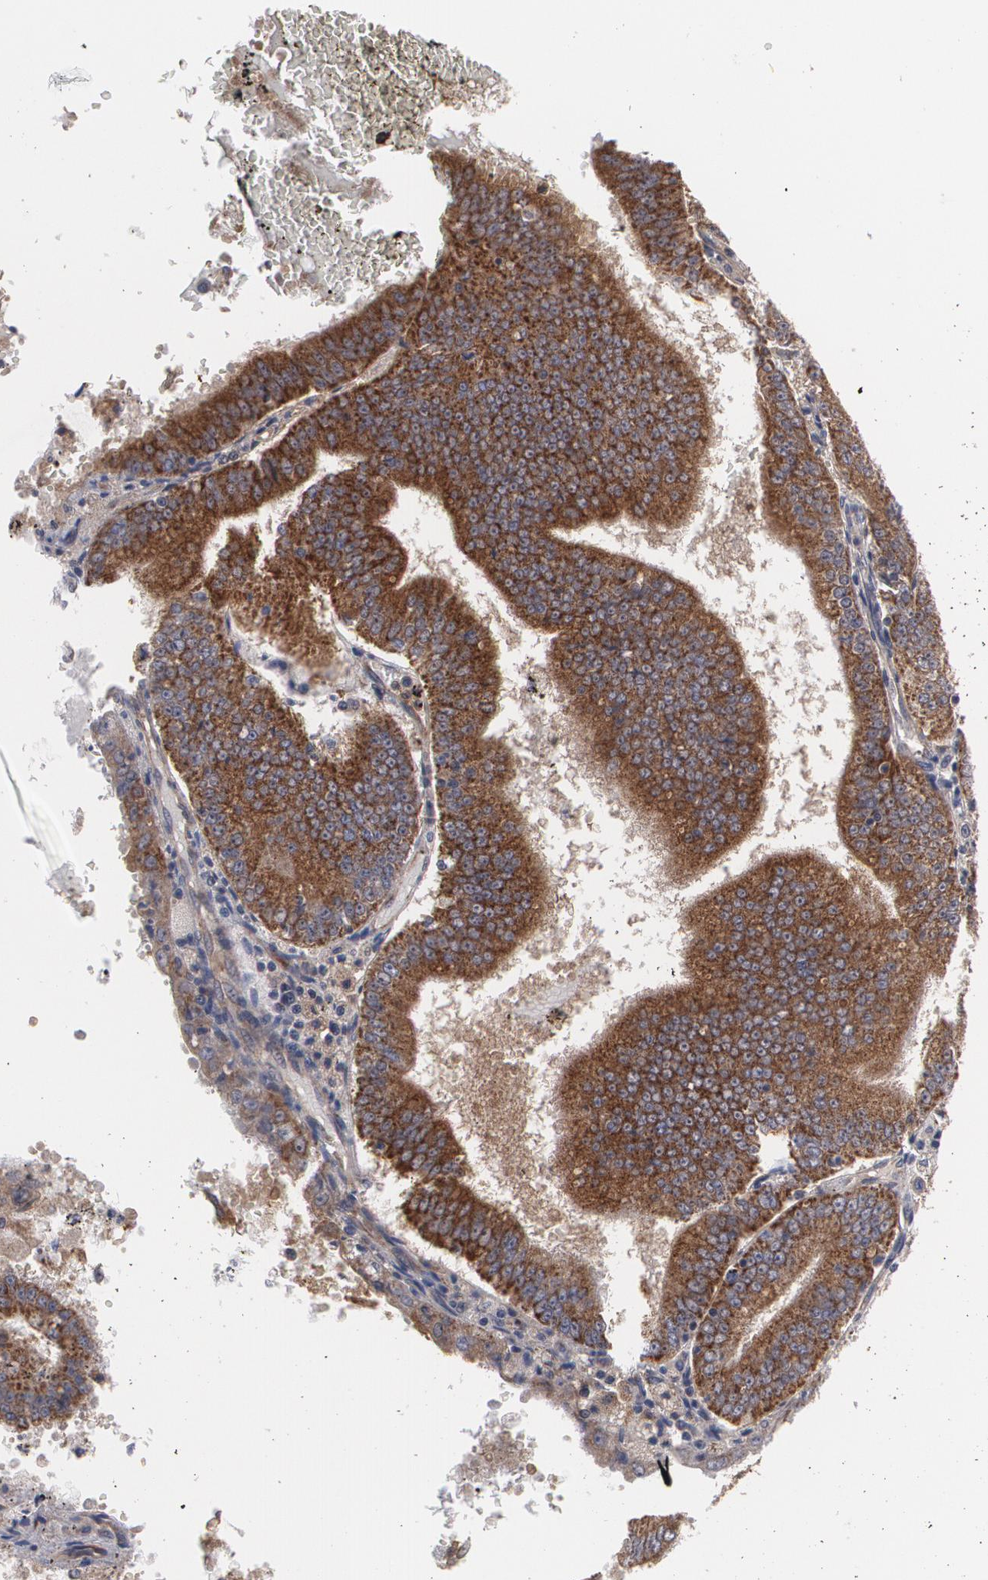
{"staining": {"intensity": "strong", "quantity": ">75%", "location": "cytoplasmic/membranous"}, "tissue": "endometrial cancer", "cell_type": "Tumor cells", "image_type": "cancer", "snomed": [{"axis": "morphology", "description": "Adenocarcinoma, NOS"}, {"axis": "topography", "description": "Endometrium"}], "caption": "Strong cytoplasmic/membranous positivity is present in approximately >75% of tumor cells in endometrial cancer (adenocarcinoma).", "gene": "BMP6", "patient": {"sex": "female", "age": 66}}